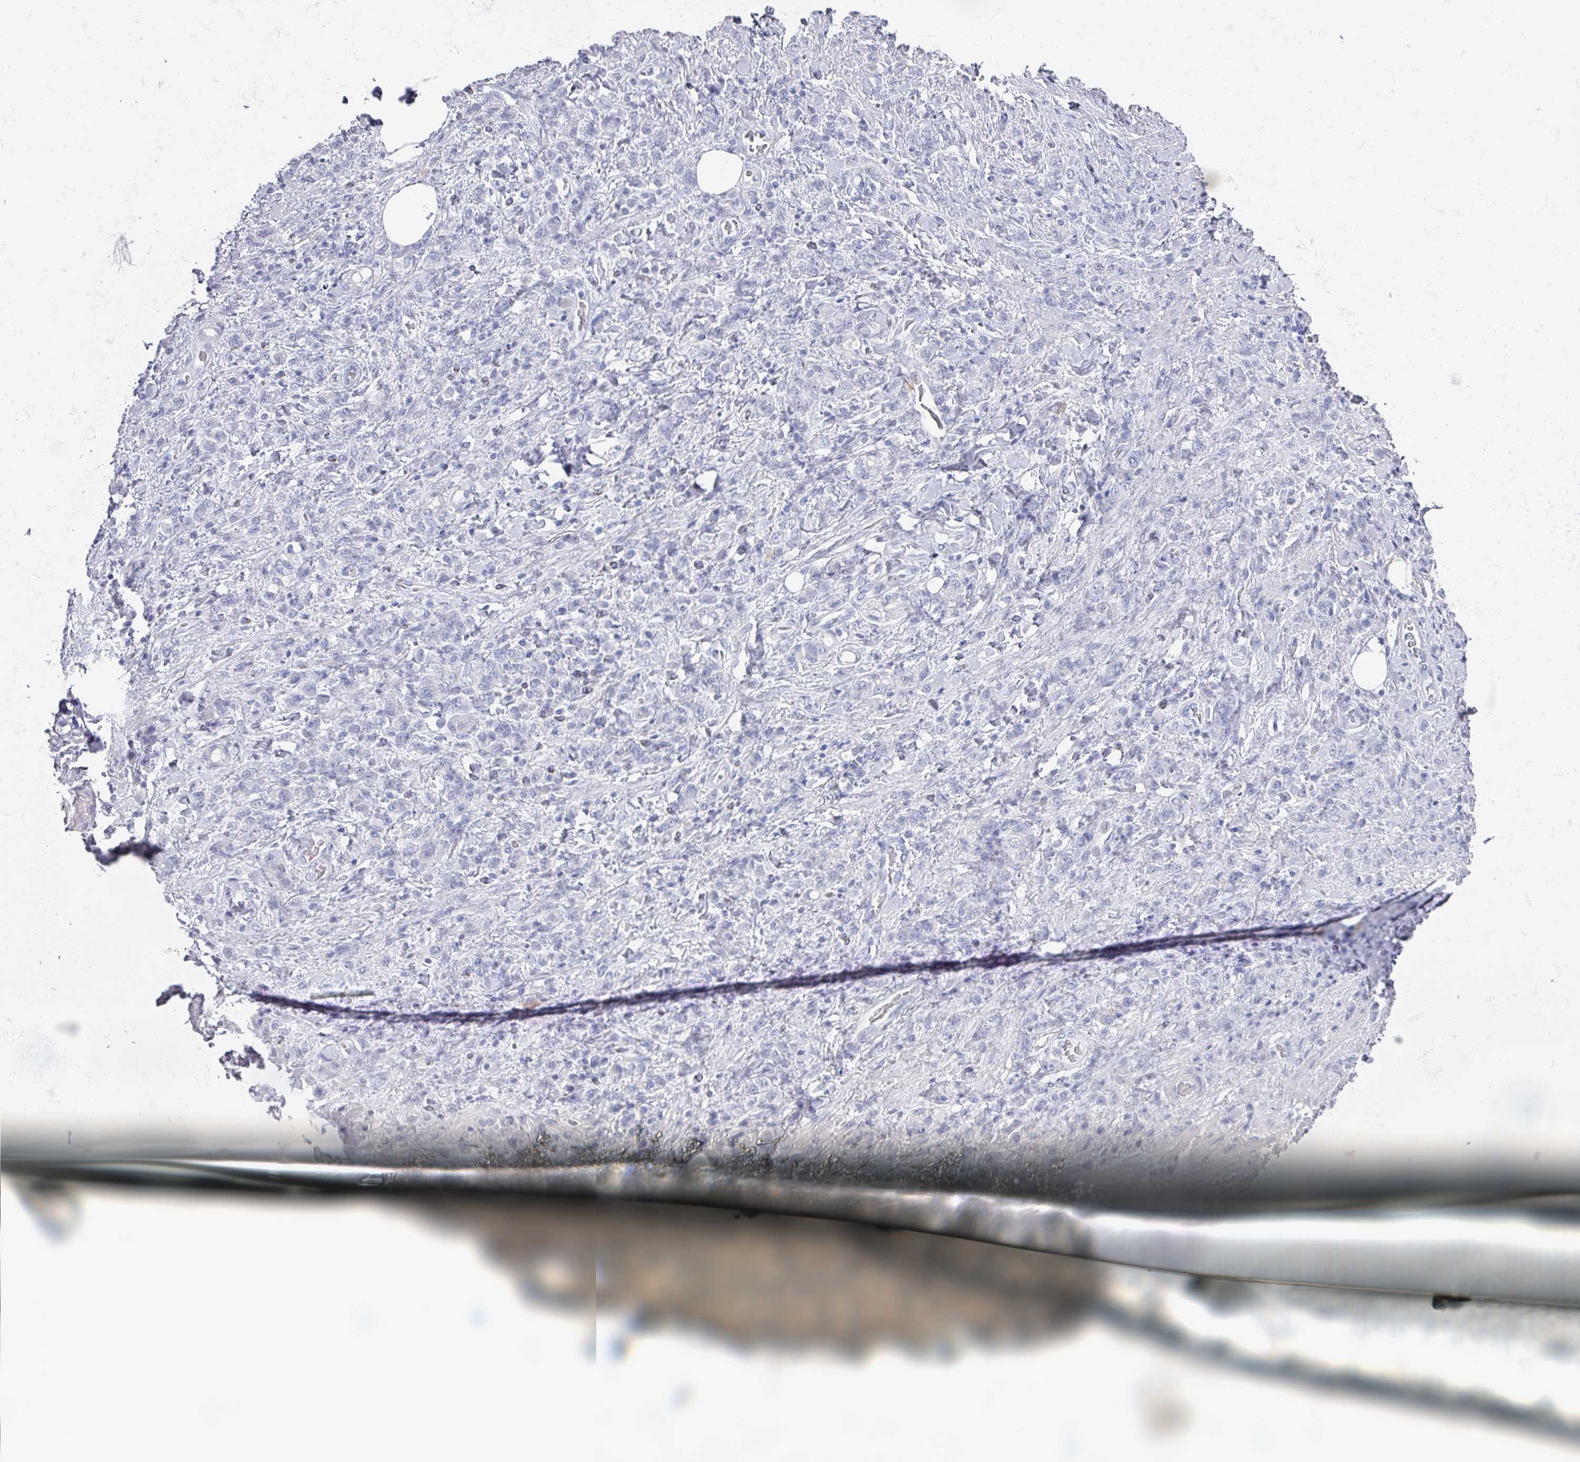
{"staining": {"intensity": "negative", "quantity": "none", "location": "none"}, "tissue": "stomach cancer", "cell_type": "Tumor cells", "image_type": "cancer", "snomed": [{"axis": "morphology", "description": "Adenocarcinoma, NOS"}, {"axis": "topography", "description": "Stomach"}], "caption": "Tumor cells show no significant positivity in stomach cancer (adenocarcinoma).", "gene": "OMG", "patient": {"sex": "male", "age": 77}}